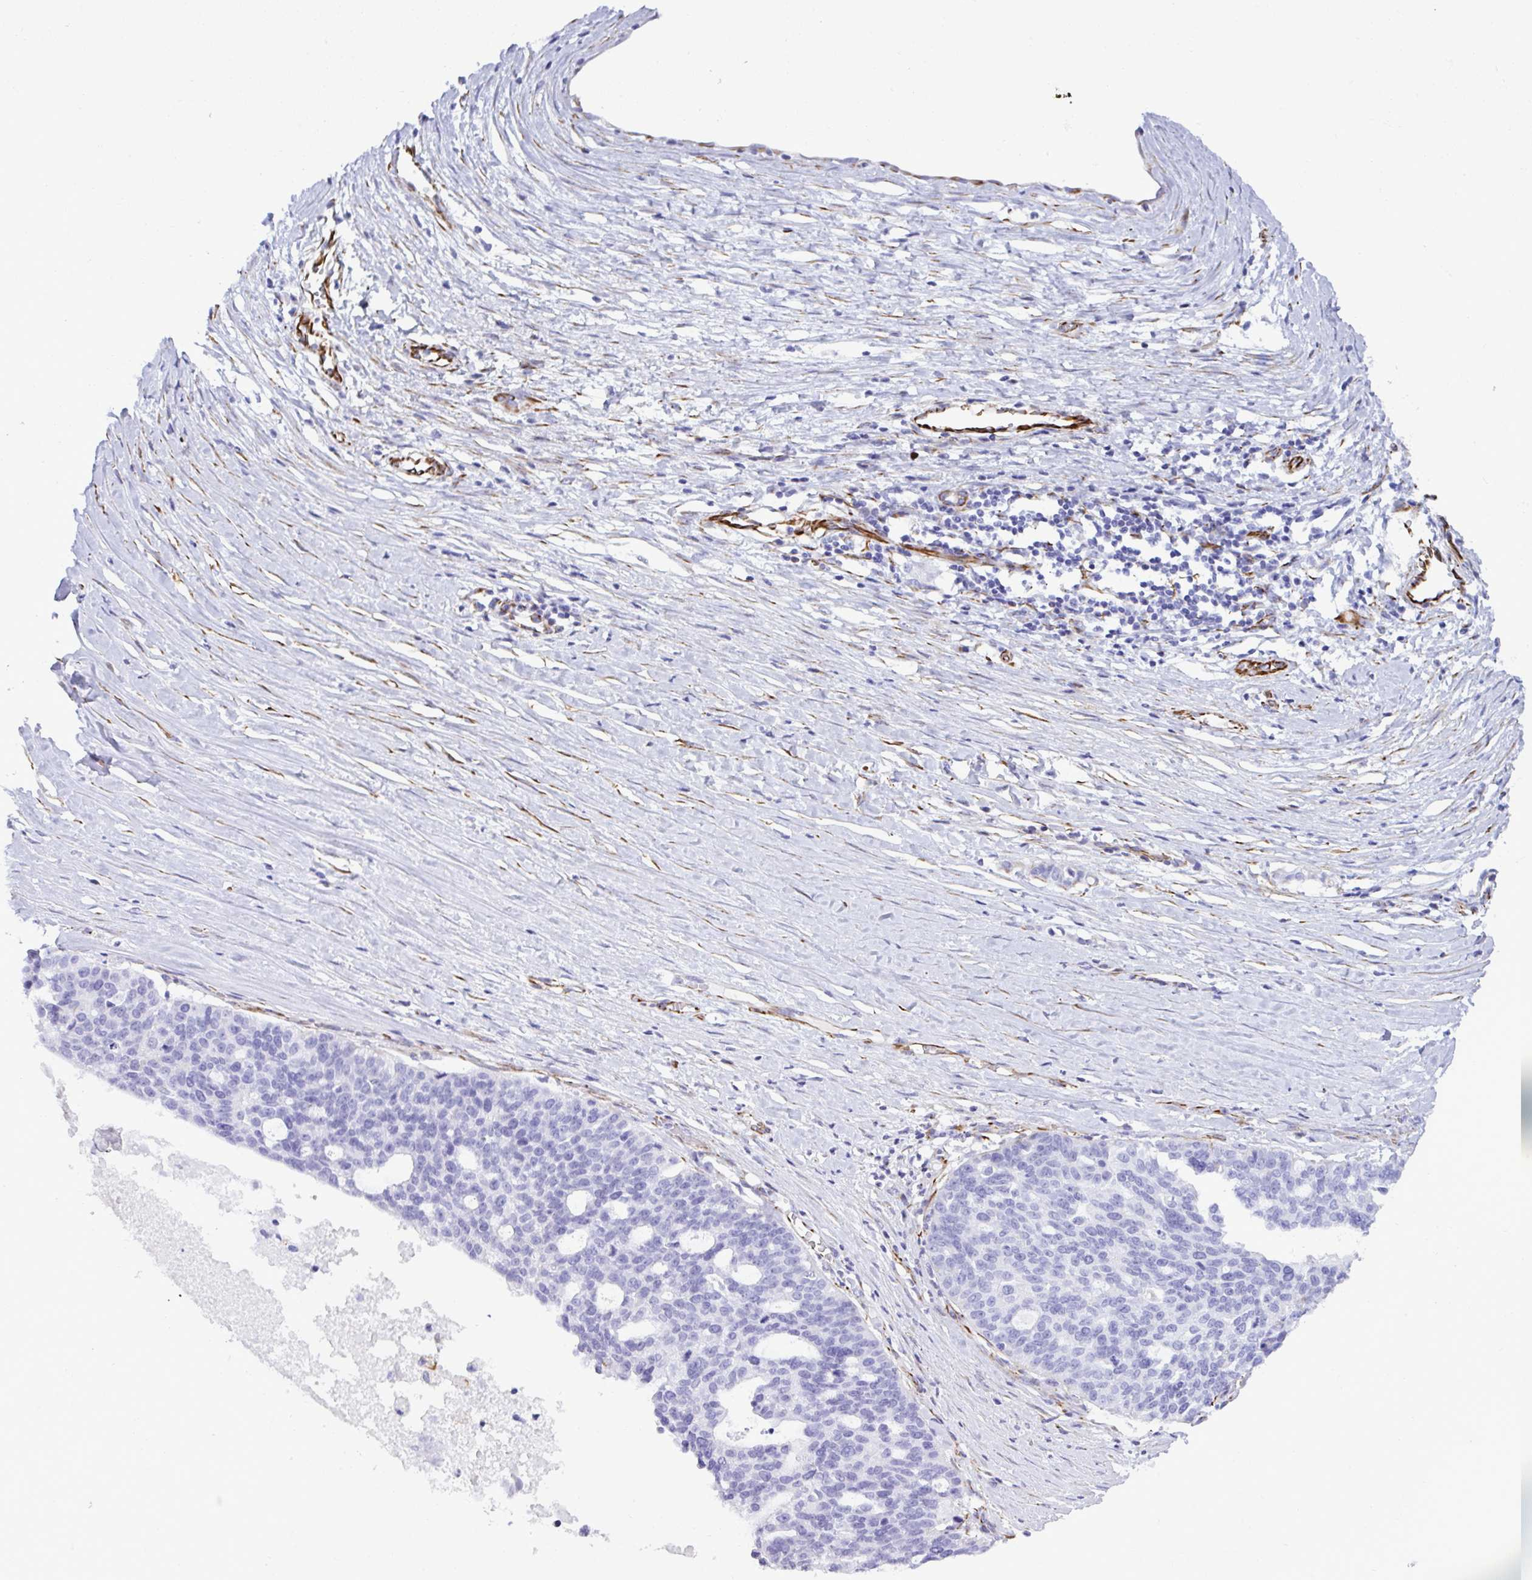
{"staining": {"intensity": "negative", "quantity": "none", "location": "none"}, "tissue": "ovarian cancer", "cell_type": "Tumor cells", "image_type": "cancer", "snomed": [{"axis": "morphology", "description": "Cystadenocarcinoma, serous, NOS"}, {"axis": "topography", "description": "Ovary"}], "caption": "This is a photomicrograph of IHC staining of serous cystadenocarcinoma (ovarian), which shows no staining in tumor cells.", "gene": "SMAD5", "patient": {"sex": "female", "age": 59}}